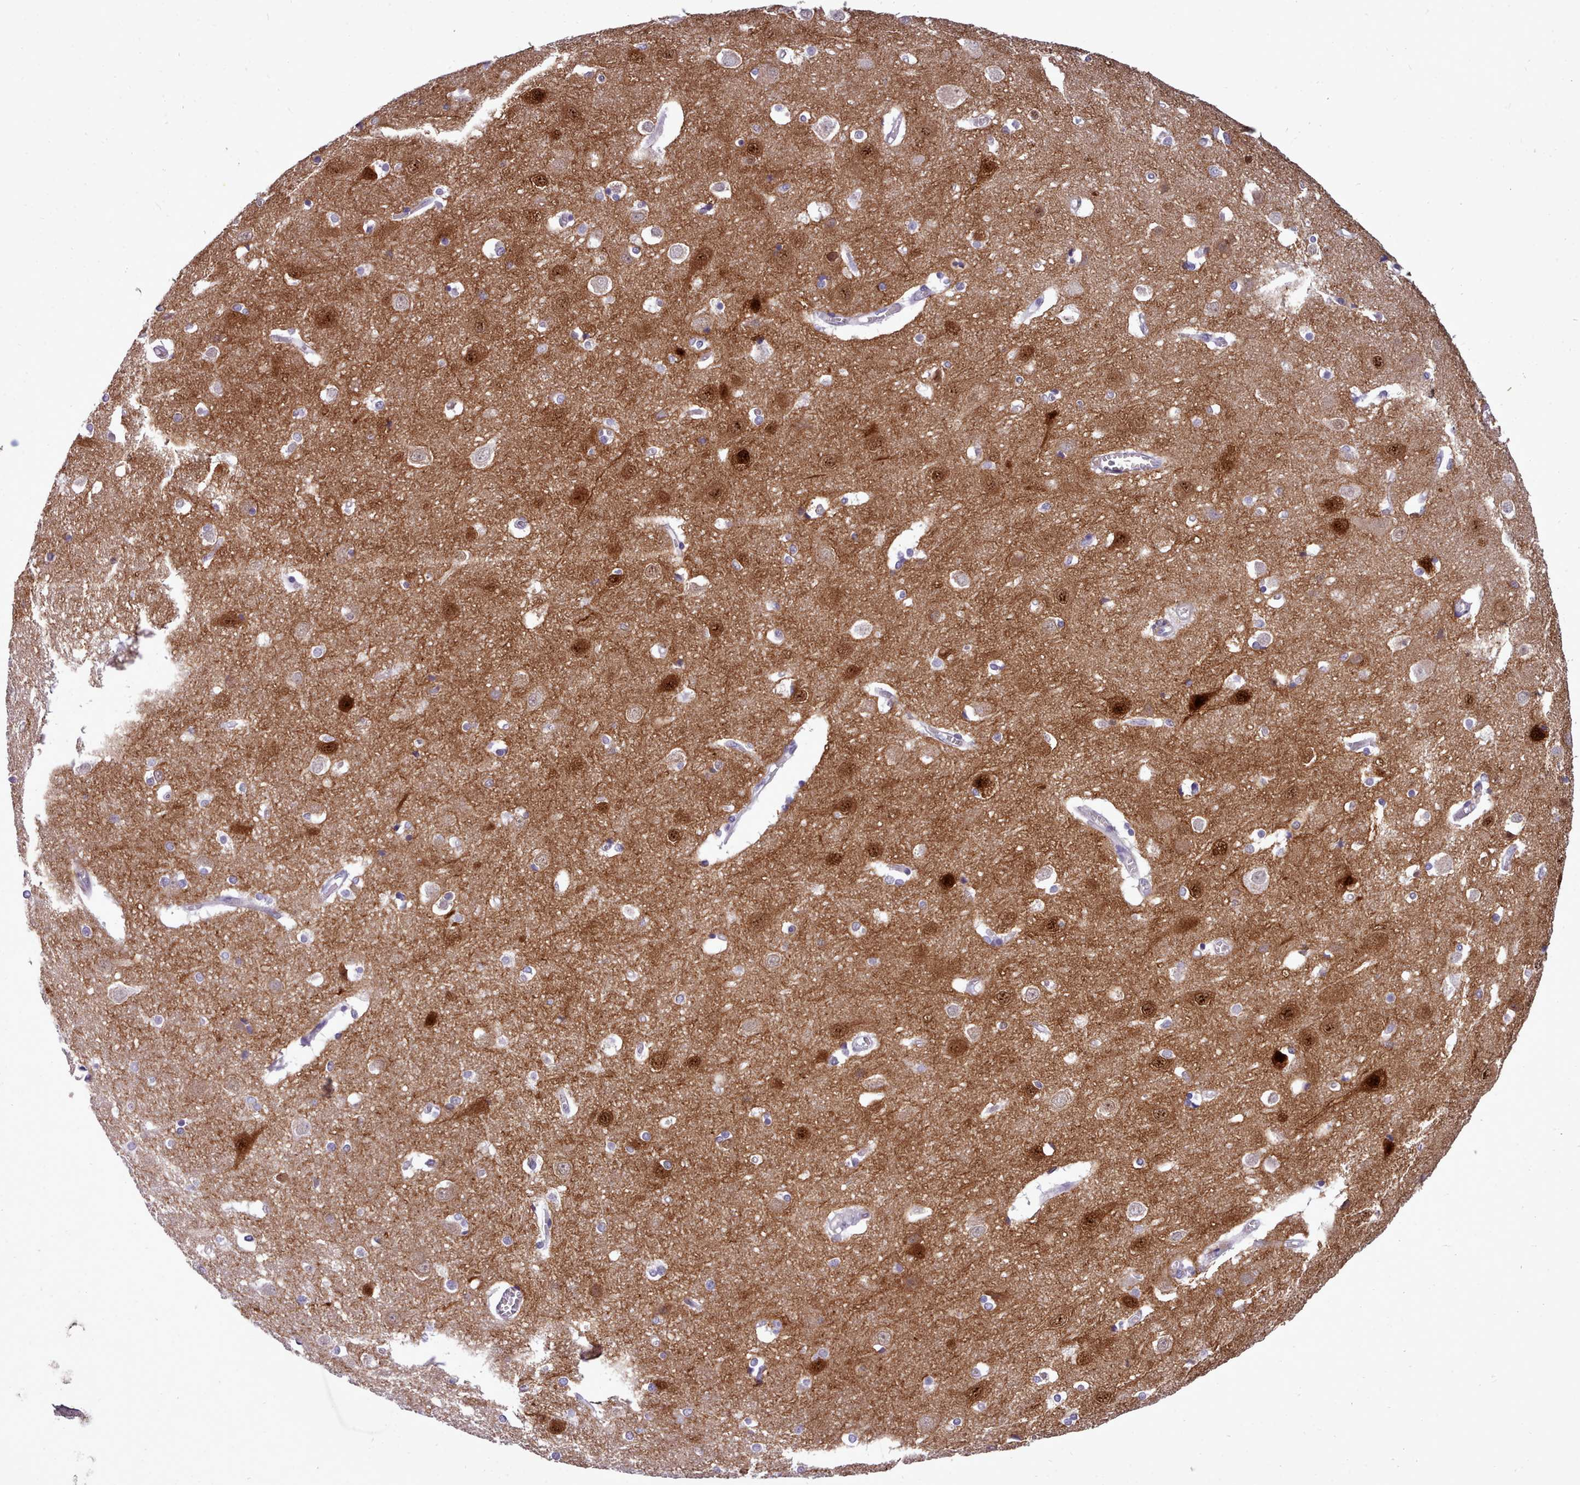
{"staining": {"intensity": "negative", "quantity": "none", "location": "none"}, "tissue": "cerebral cortex", "cell_type": "Endothelial cells", "image_type": "normal", "snomed": [{"axis": "morphology", "description": "Normal tissue, NOS"}, {"axis": "topography", "description": "Cerebral cortex"}], "caption": "Immunohistochemistry (IHC) of benign human cerebral cortex demonstrates no expression in endothelial cells. (Stains: DAB (3,3'-diaminobenzidine) immunohistochemistry (IHC) with hematoxylin counter stain, Microscopy: brightfield microscopy at high magnification).", "gene": "KCTD16", "patient": {"sex": "male", "age": 54}}